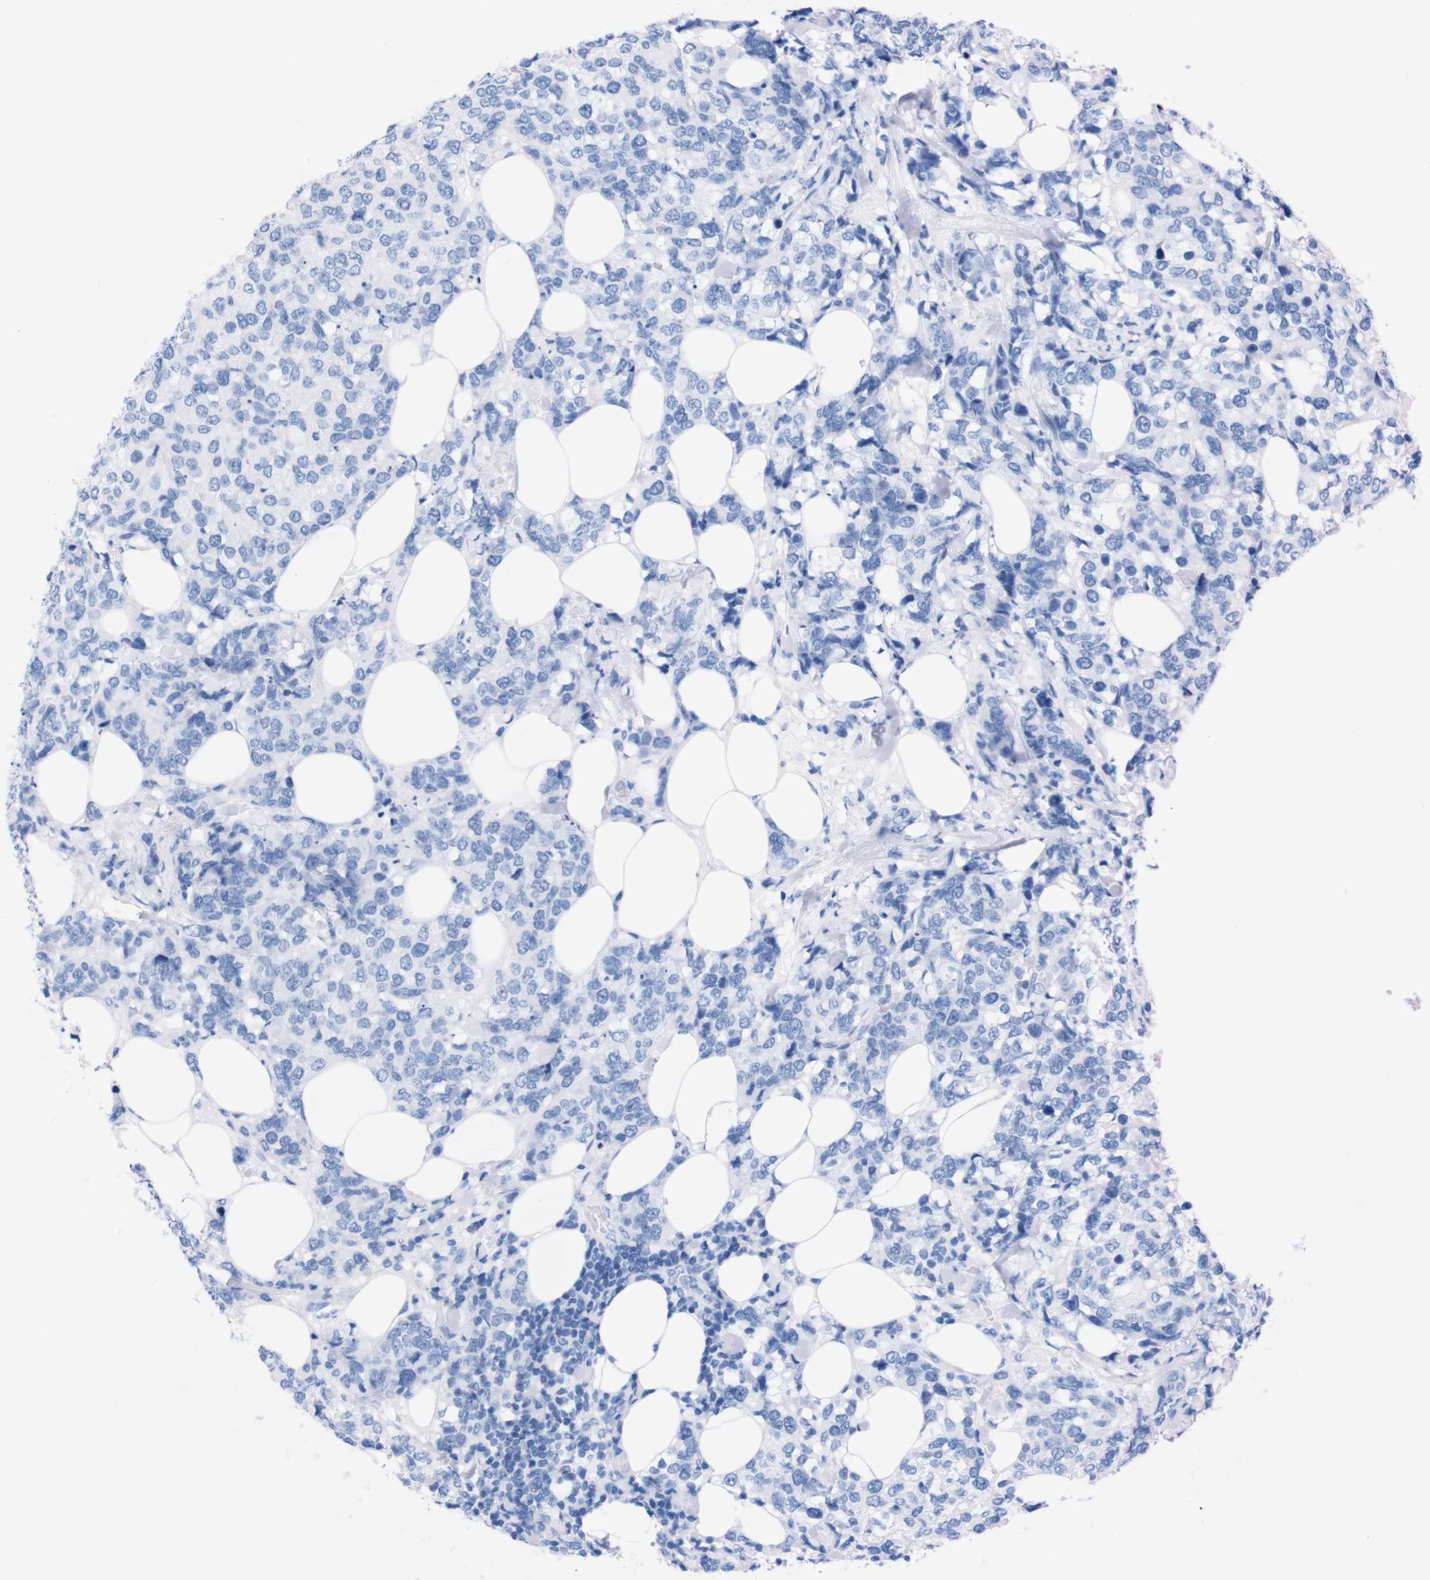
{"staining": {"intensity": "negative", "quantity": "none", "location": "none"}, "tissue": "breast cancer", "cell_type": "Tumor cells", "image_type": "cancer", "snomed": [{"axis": "morphology", "description": "Lobular carcinoma"}, {"axis": "topography", "description": "Breast"}], "caption": "A high-resolution micrograph shows IHC staining of breast cancer, which exhibits no significant staining in tumor cells.", "gene": "P2RY12", "patient": {"sex": "female", "age": 59}}